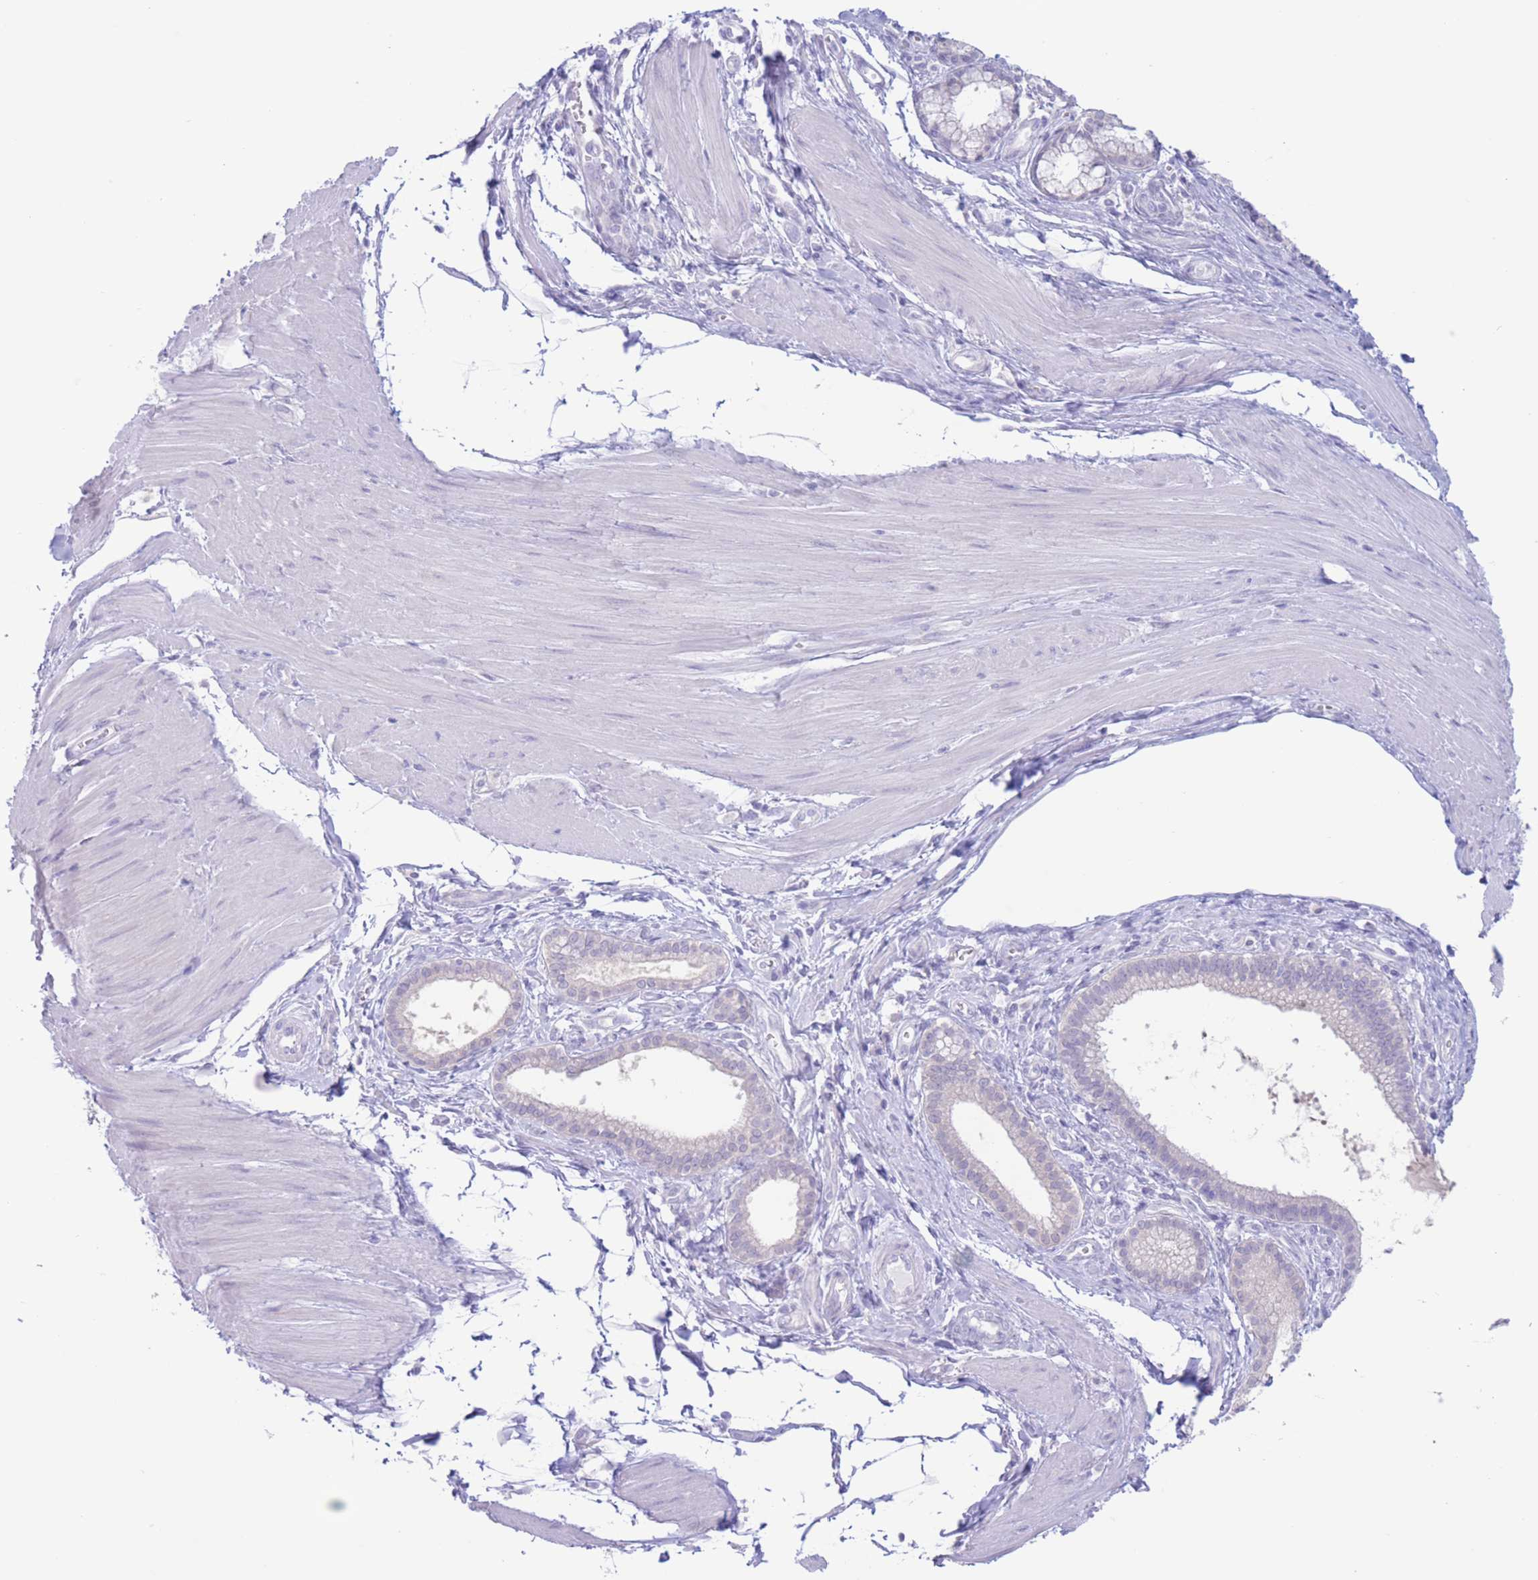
{"staining": {"intensity": "negative", "quantity": "none", "location": "none"}, "tissue": "pancreatic cancer", "cell_type": "Tumor cells", "image_type": "cancer", "snomed": [{"axis": "morphology", "description": "Adenocarcinoma, NOS"}, {"axis": "topography", "description": "Pancreas"}], "caption": "Tumor cells show no significant staining in pancreatic cancer (adenocarcinoma).", "gene": "FAH", "patient": {"sex": "male", "age": 78}}